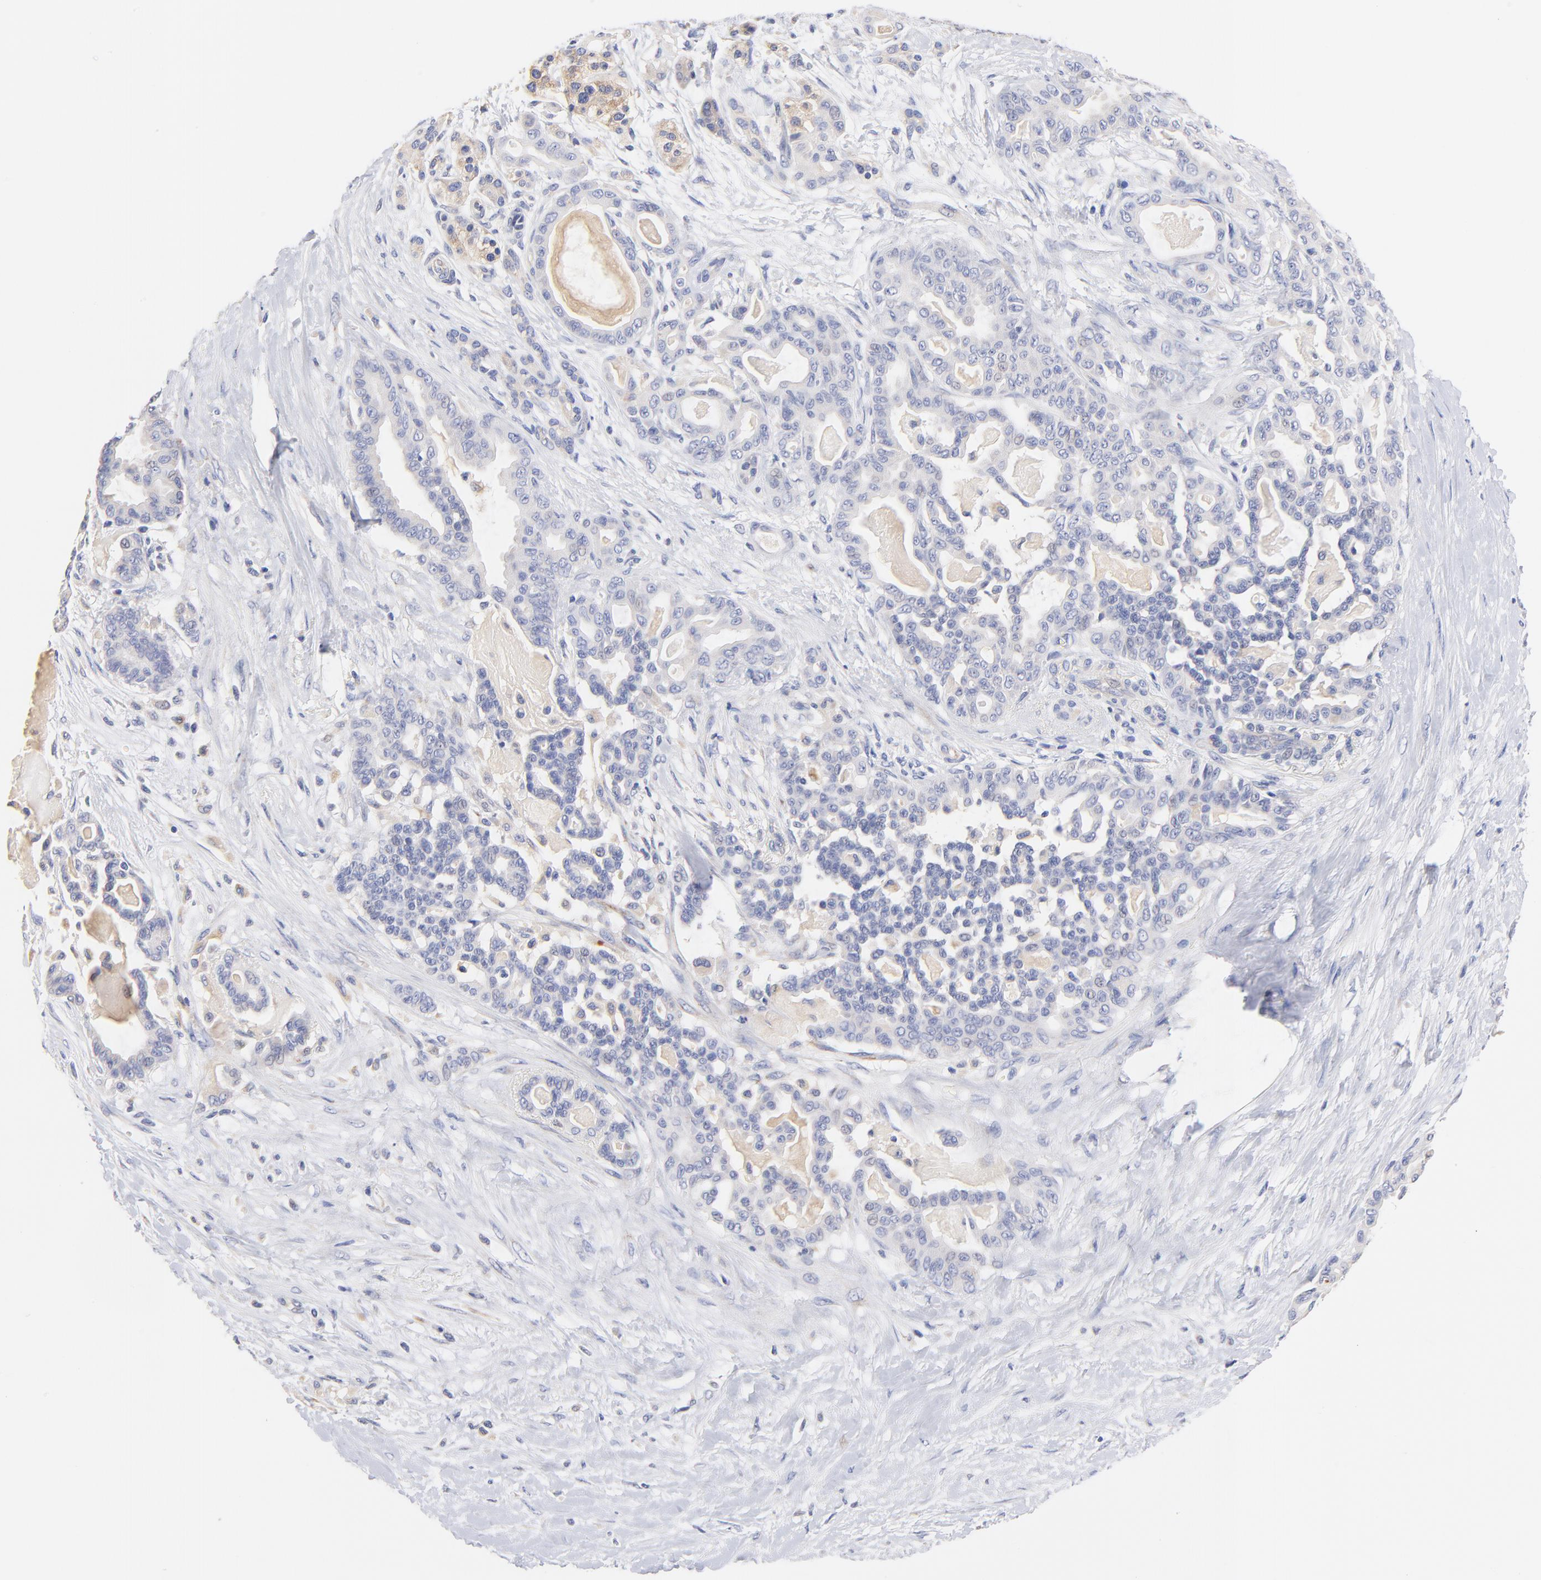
{"staining": {"intensity": "weak", "quantity": "<25%", "location": "cytoplasmic/membranous"}, "tissue": "pancreatic cancer", "cell_type": "Tumor cells", "image_type": "cancer", "snomed": [{"axis": "morphology", "description": "Adenocarcinoma, NOS"}, {"axis": "topography", "description": "Pancreas"}], "caption": "A photomicrograph of human pancreatic cancer (adenocarcinoma) is negative for staining in tumor cells.", "gene": "HS3ST1", "patient": {"sex": "male", "age": 63}}